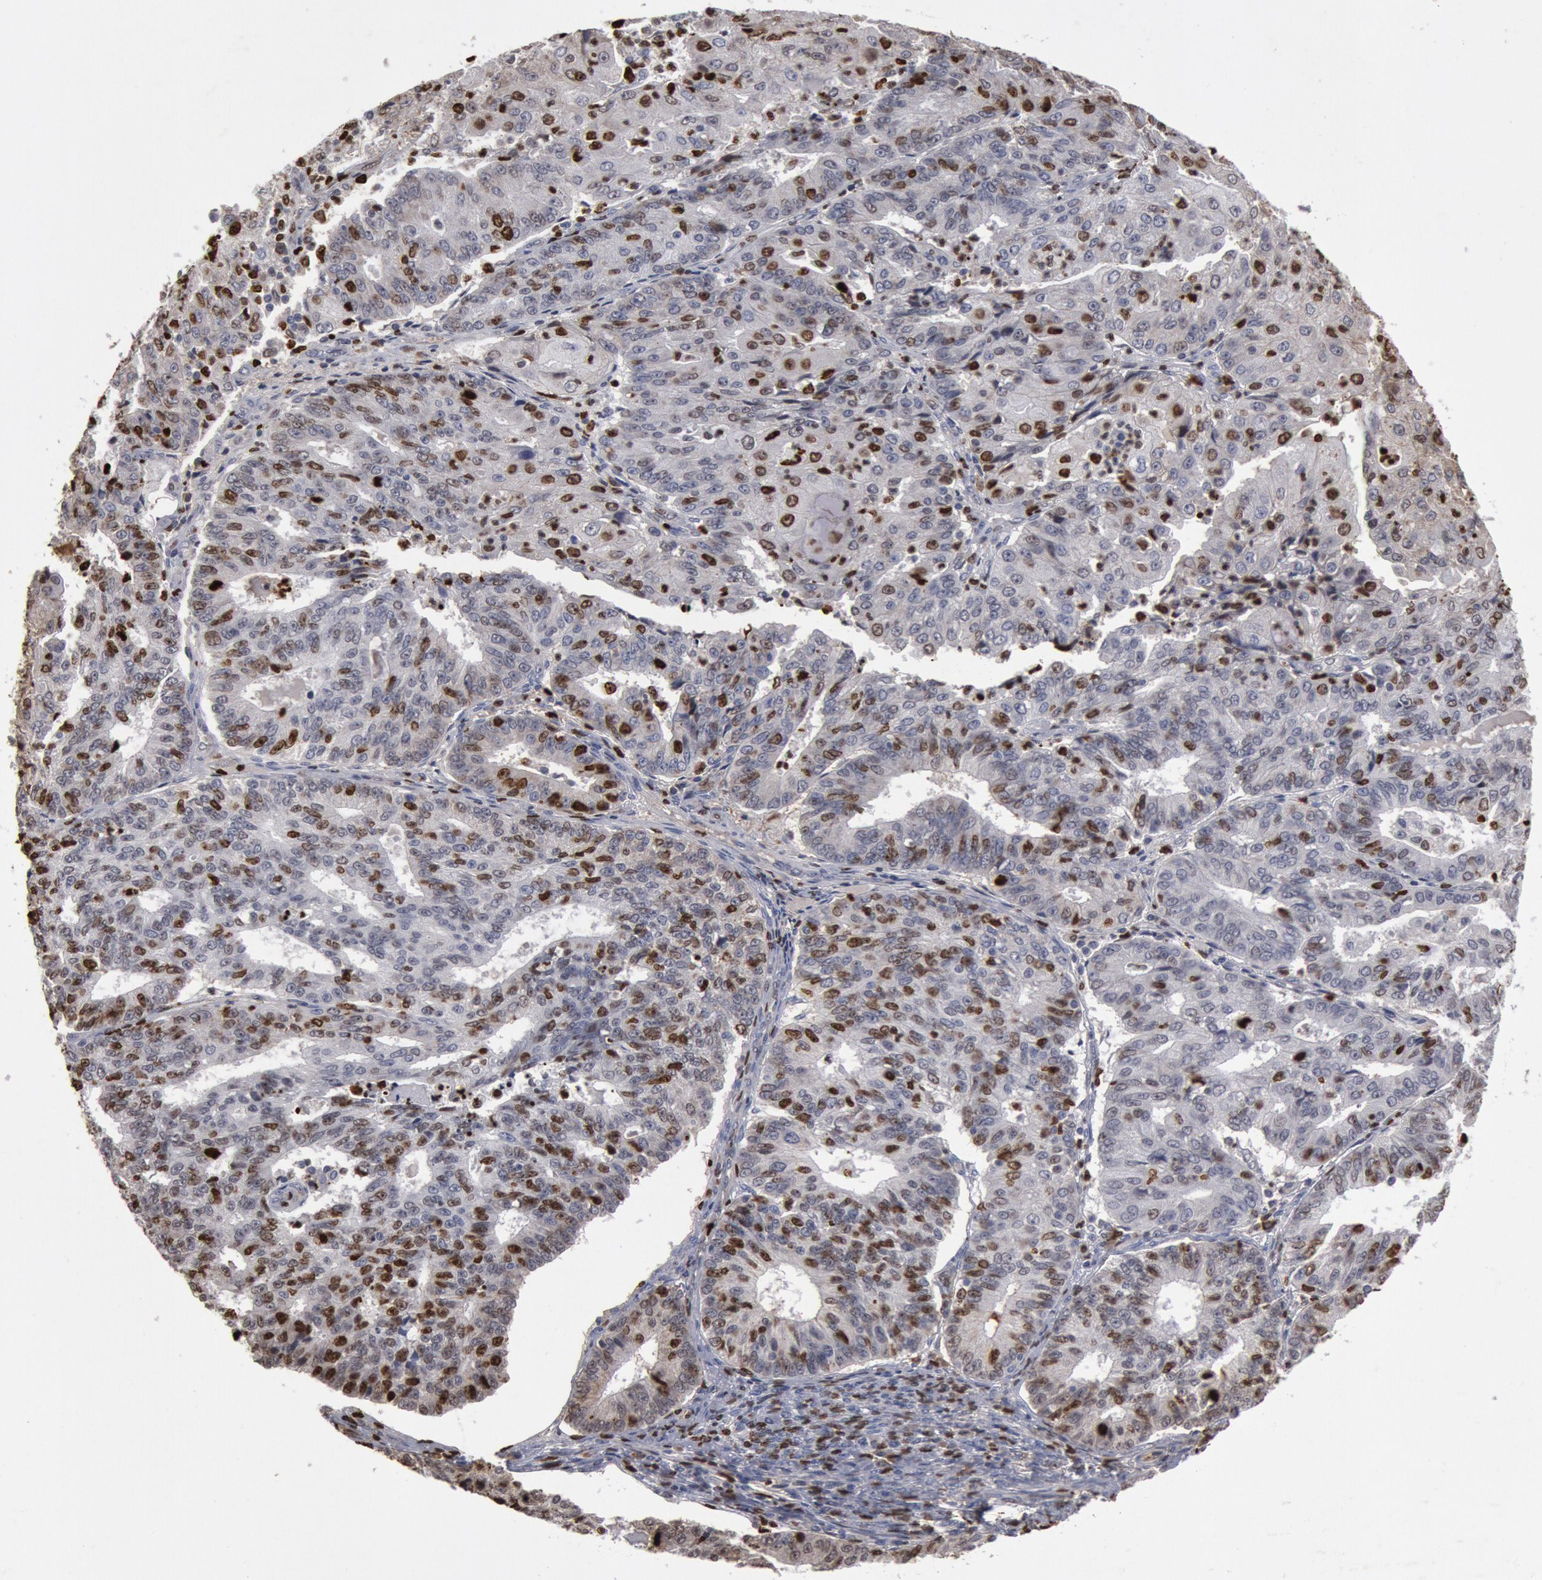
{"staining": {"intensity": "strong", "quantity": ">75%", "location": "nuclear"}, "tissue": "endometrial cancer", "cell_type": "Tumor cells", "image_type": "cancer", "snomed": [{"axis": "morphology", "description": "Adenocarcinoma, NOS"}, {"axis": "topography", "description": "Endometrium"}], "caption": "Human endometrial cancer (adenocarcinoma) stained with a brown dye shows strong nuclear positive positivity in approximately >75% of tumor cells.", "gene": "FOXA2", "patient": {"sex": "female", "age": 56}}